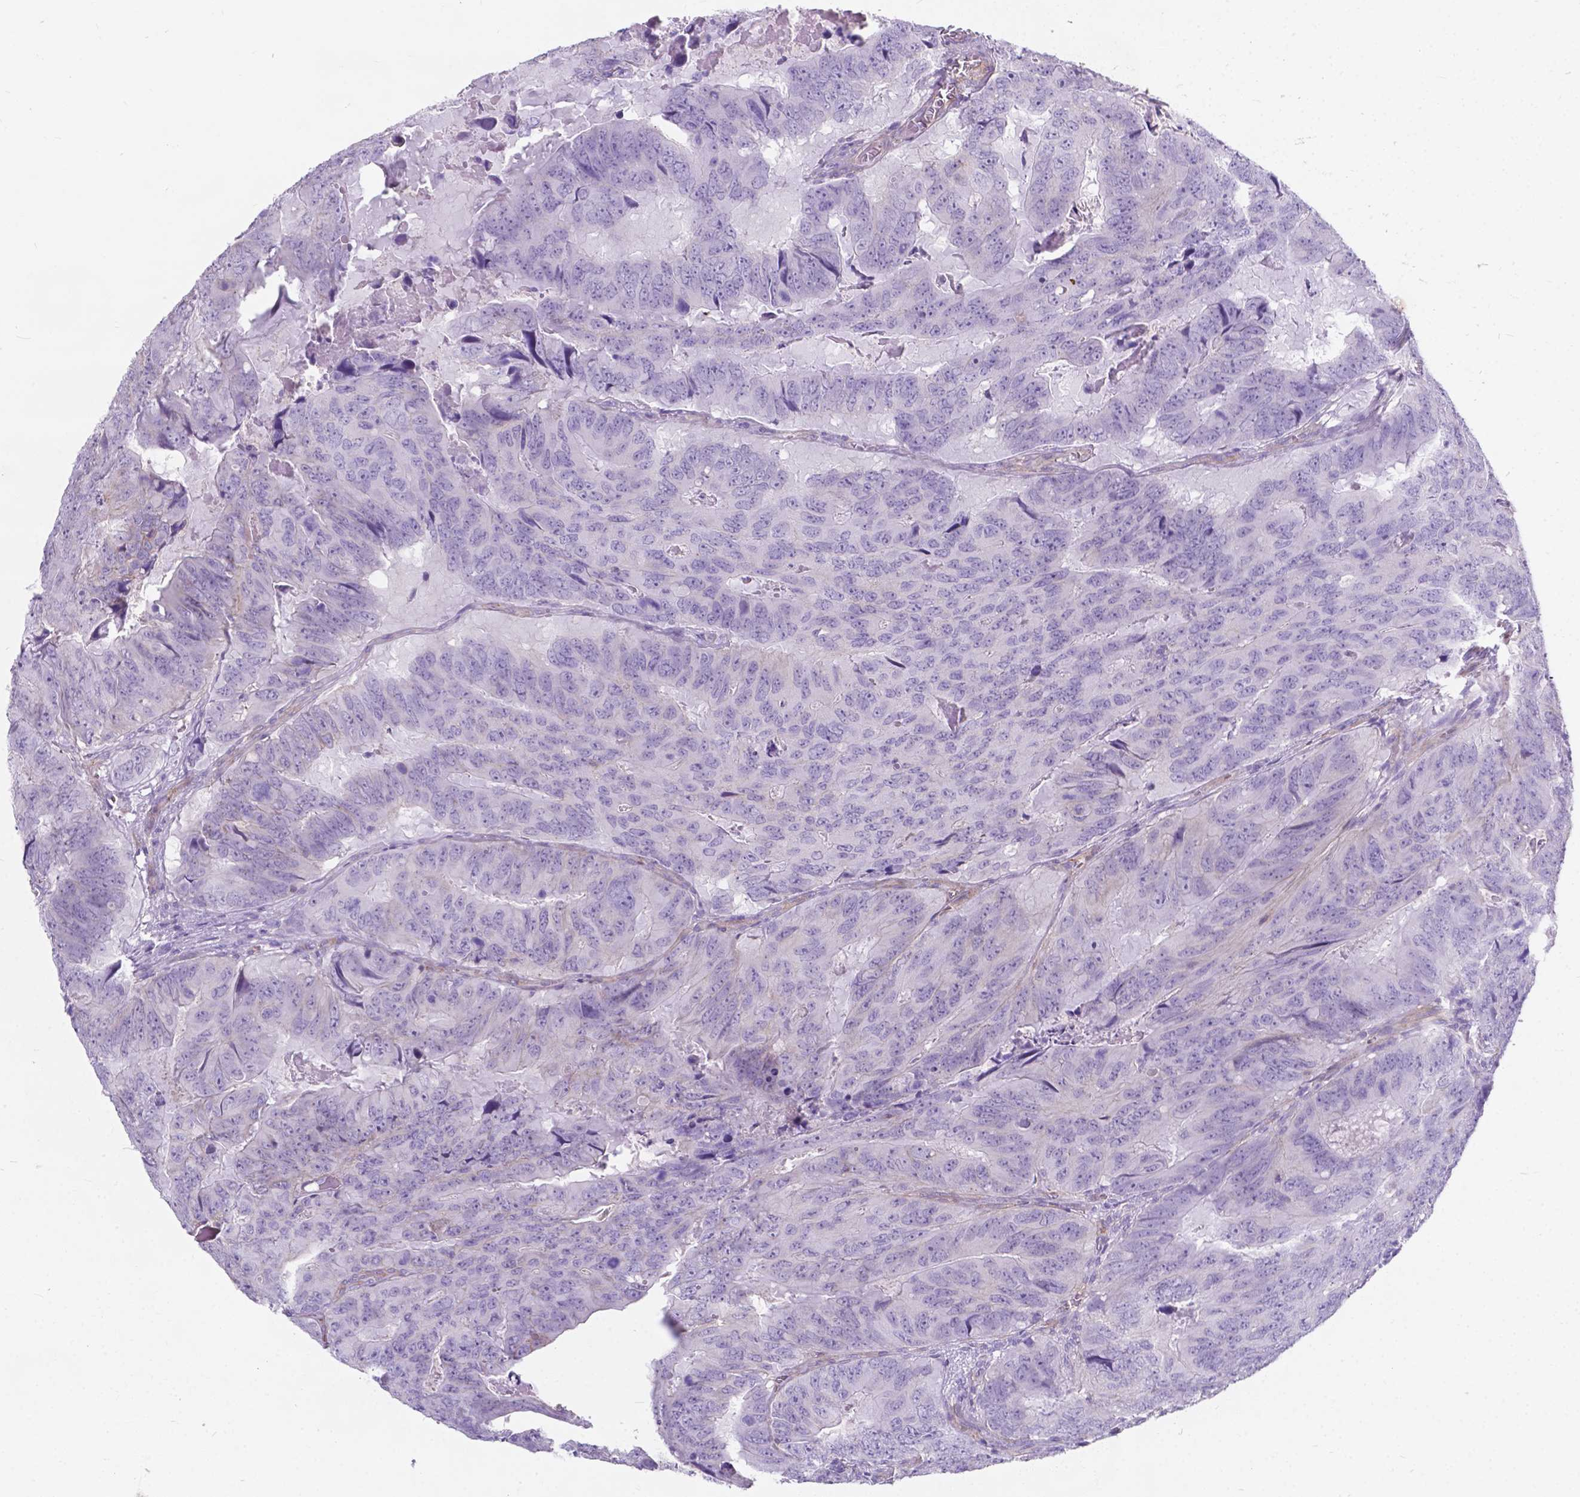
{"staining": {"intensity": "negative", "quantity": "none", "location": "none"}, "tissue": "colorectal cancer", "cell_type": "Tumor cells", "image_type": "cancer", "snomed": [{"axis": "morphology", "description": "Adenocarcinoma, NOS"}, {"axis": "topography", "description": "Colon"}], "caption": "Human colorectal cancer stained for a protein using IHC exhibits no expression in tumor cells.", "gene": "KIAA0040", "patient": {"sex": "male", "age": 79}}